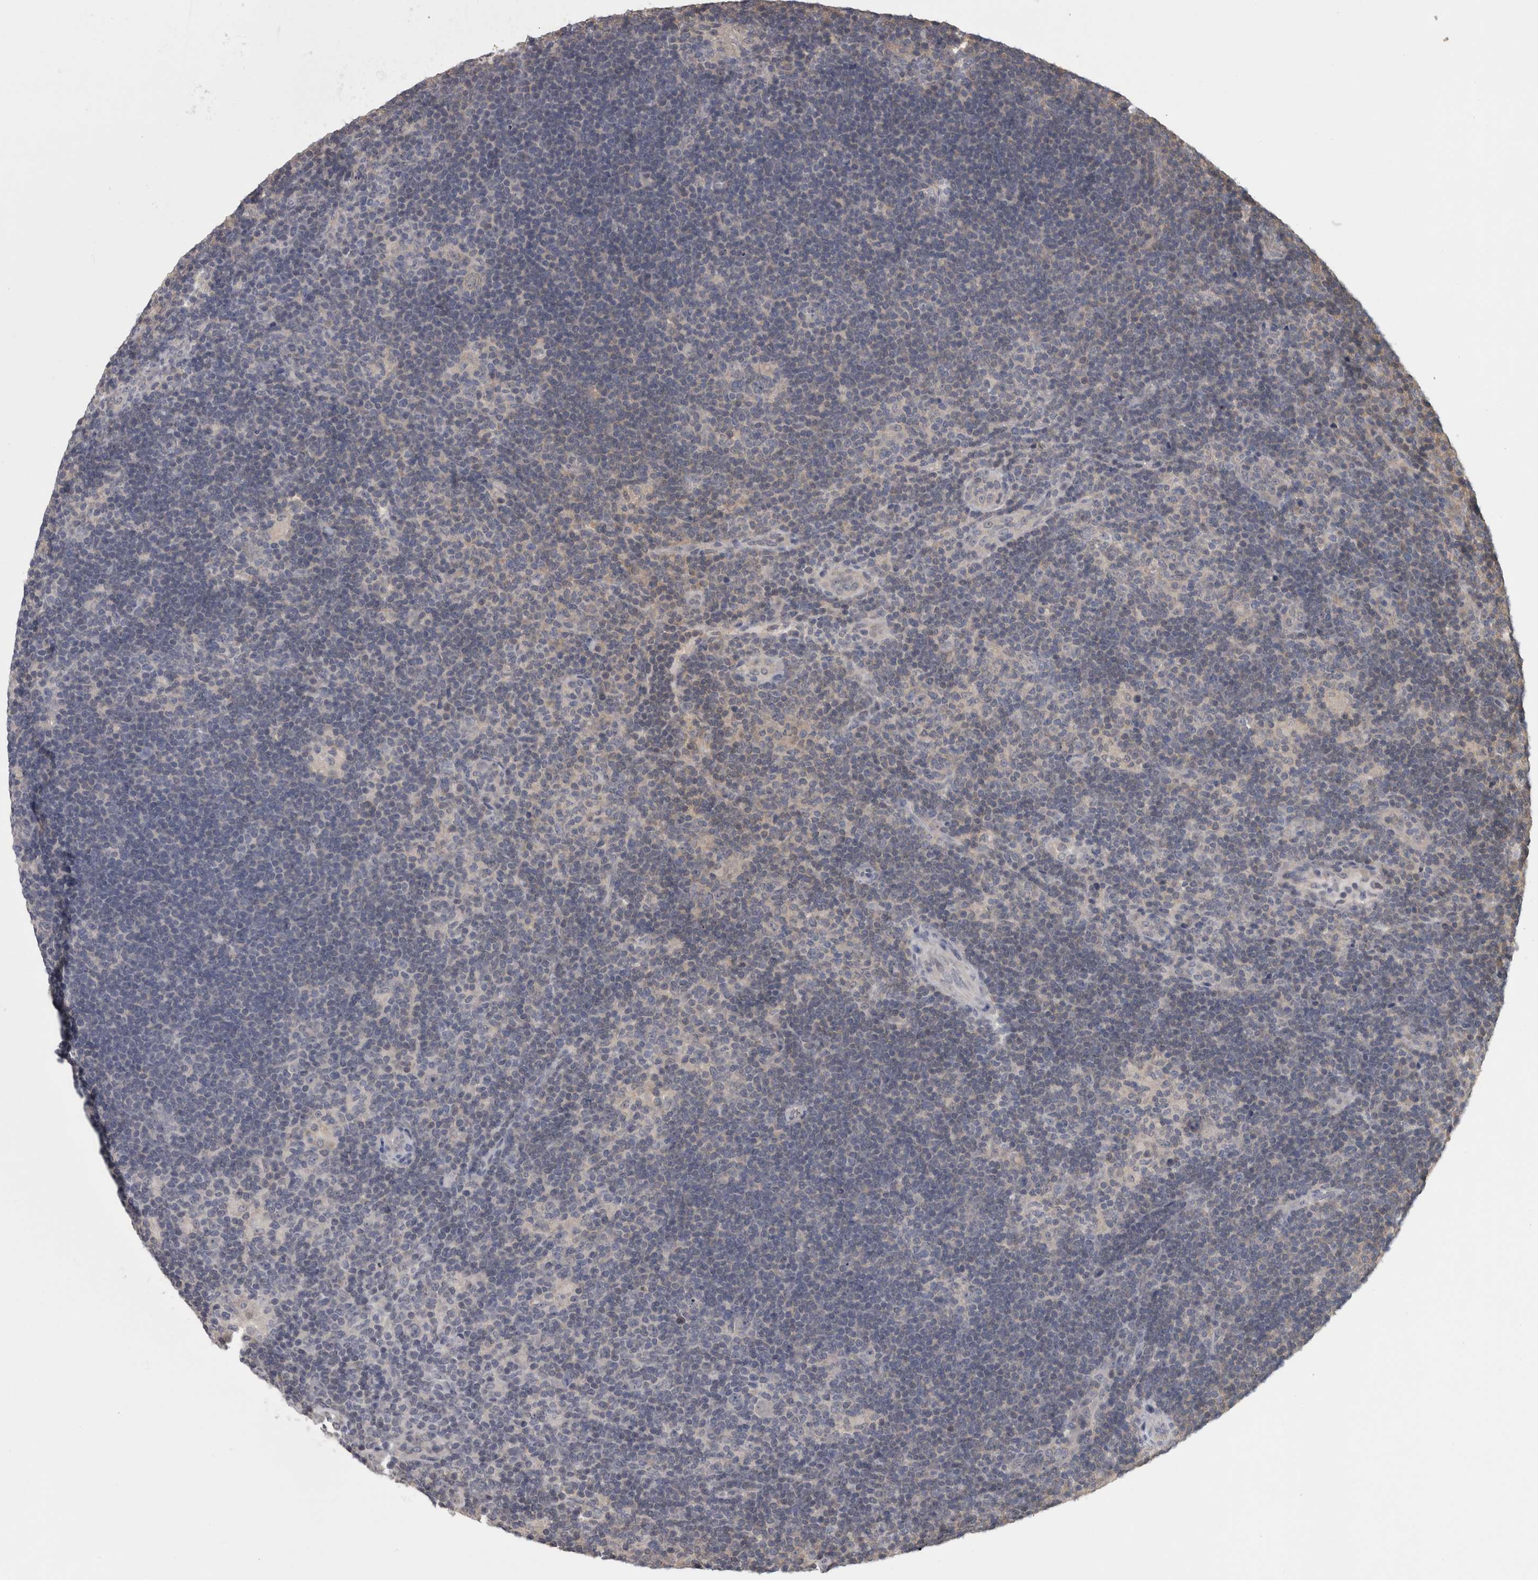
{"staining": {"intensity": "negative", "quantity": "none", "location": "none"}, "tissue": "lymphoma", "cell_type": "Tumor cells", "image_type": "cancer", "snomed": [{"axis": "morphology", "description": "Hodgkin's disease, NOS"}, {"axis": "topography", "description": "Lymph node"}], "caption": "The IHC photomicrograph has no significant expression in tumor cells of lymphoma tissue. The staining is performed using DAB (3,3'-diaminobenzidine) brown chromogen with nuclei counter-stained in using hematoxylin.", "gene": "APRT", "patient": {"sex": "female", "age": 57}}